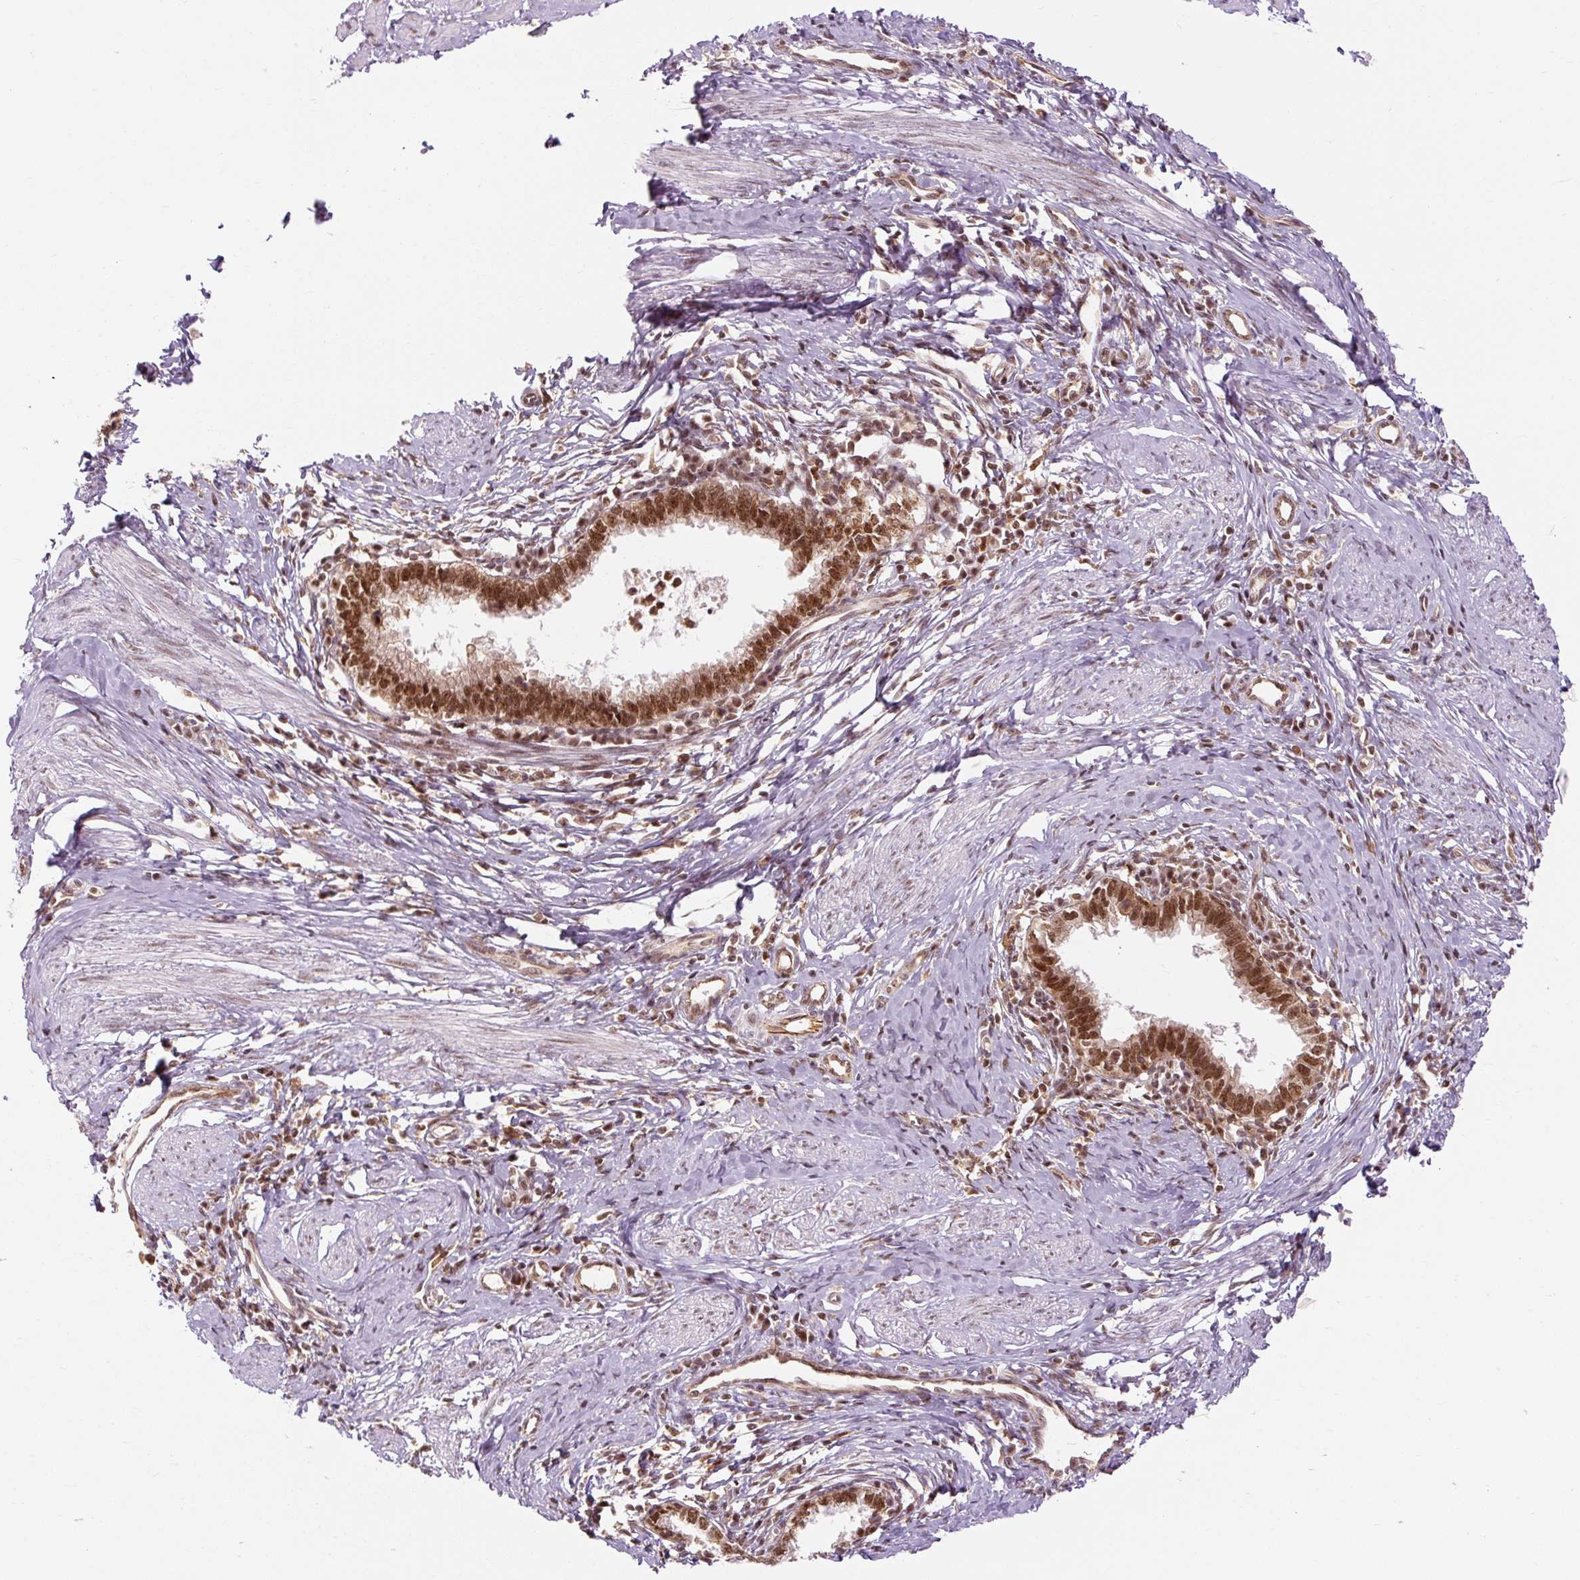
{"staining": {"intensity": "strong", "quantity": ">75%", "location": "nuclear"}, "tissue": "cervical cancer", "cell_type": "Tumor cells", "image_type": "cancer", "snomed": [{"axis": "morphology", "description": "Adenocarcinoma, NOS"}, {"axis": "topography", "description": "Cervix"}], "caption": "Human cervical adenocarcinoma stained with a brown dye demonstrates strong nuclear positive staining in about >75% of tumor cells.", "gene": "CSTF1", "patient": {"sex": "female", "age": 36}}